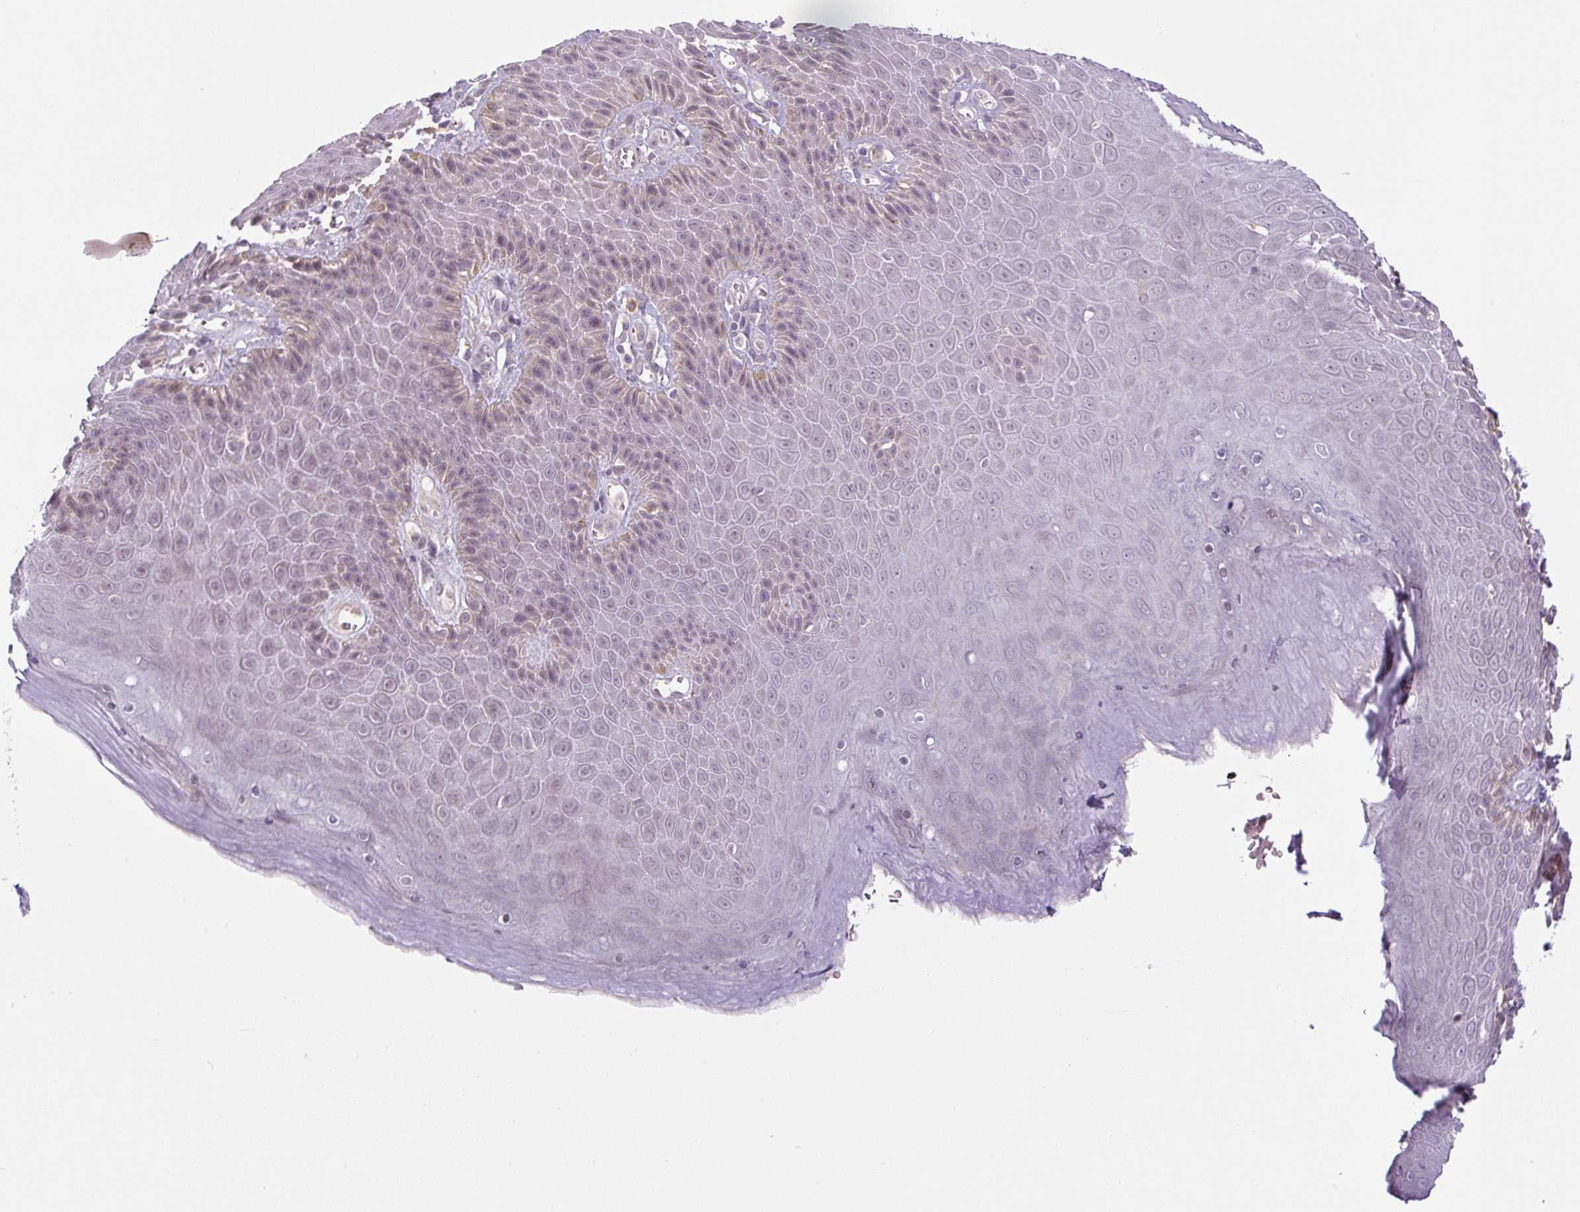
{"staining": {"intensity": "weak", "quantity": "<25%", "location": "cytoplasmic/membranous"}, "tissue": "skin", "cell_type": "Epidermal cells", "image_type": "normal", "snomed": [{"axis": "morphology", "description": "Normal tissue, NOS"}, {"axis": "topography", "description": "Anal"}, {"axis": "topography", "description": "Peripheral nerve tissue"}], "caption": "A high-resolution histopathology image shows immunohistochemistry (IHC) staining of benign skin, which reveals no significant expression in epidermal cells.", "gene": "PRKAA2", "patient": {"sex": "male", "age": 53}}